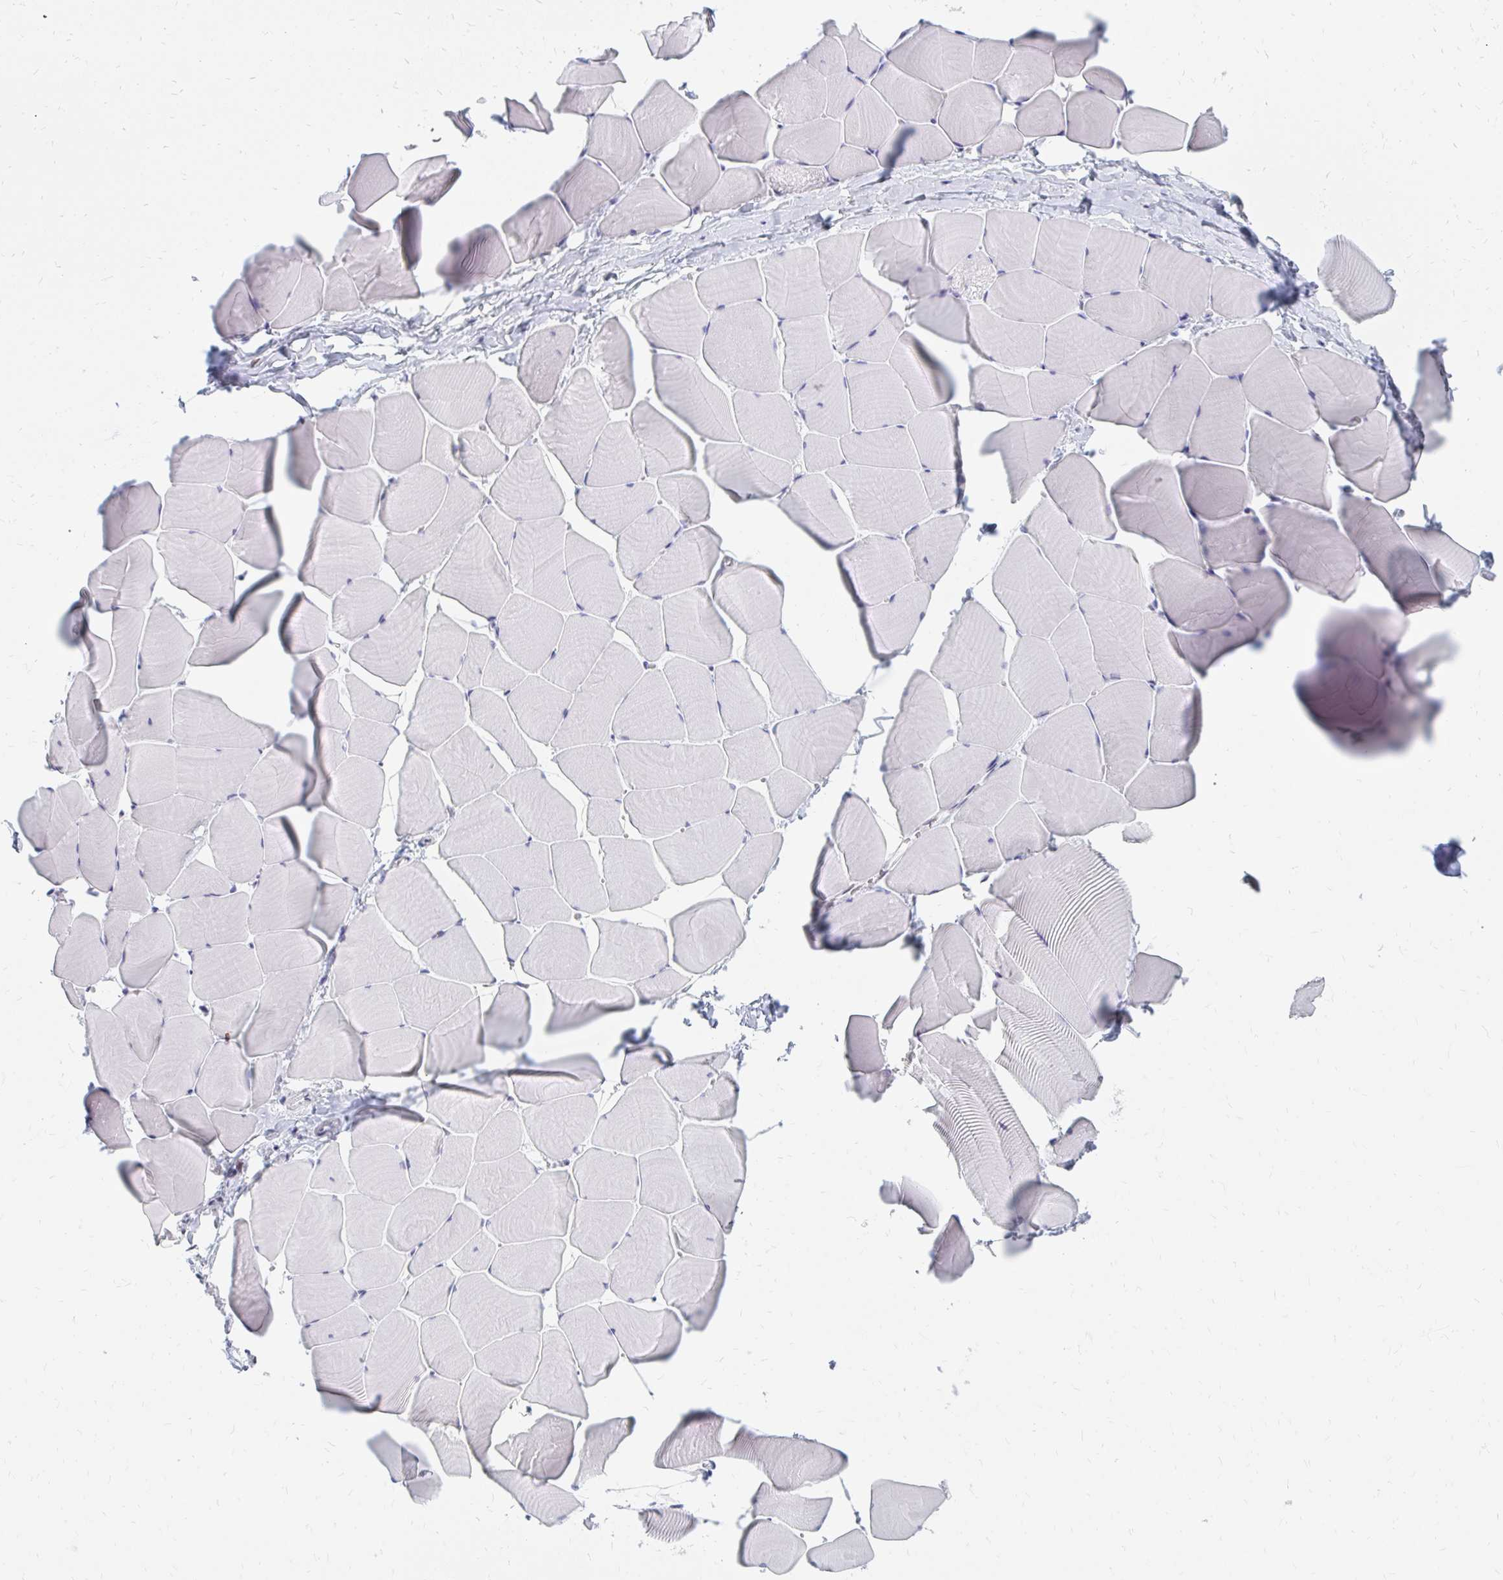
{"staining": {"intensity": "negative", "quantity": "none", "location": "none"}, "tissue": "skeletal muscle", "cell_type": "Myocytes", "image_type": "normal", "snomed": [{"axis": "morphology", "description": "Normal tissue, NOS"}, {"axis": "topography", "description": "Skeletal muscle"}], "caption": "Immunohistochemical staining of unremarkable skeletal muscle demonstrates no significant positivity in myocytes.", "gene": "PLK3", "patient": {"sex": "male", "age": 25}}